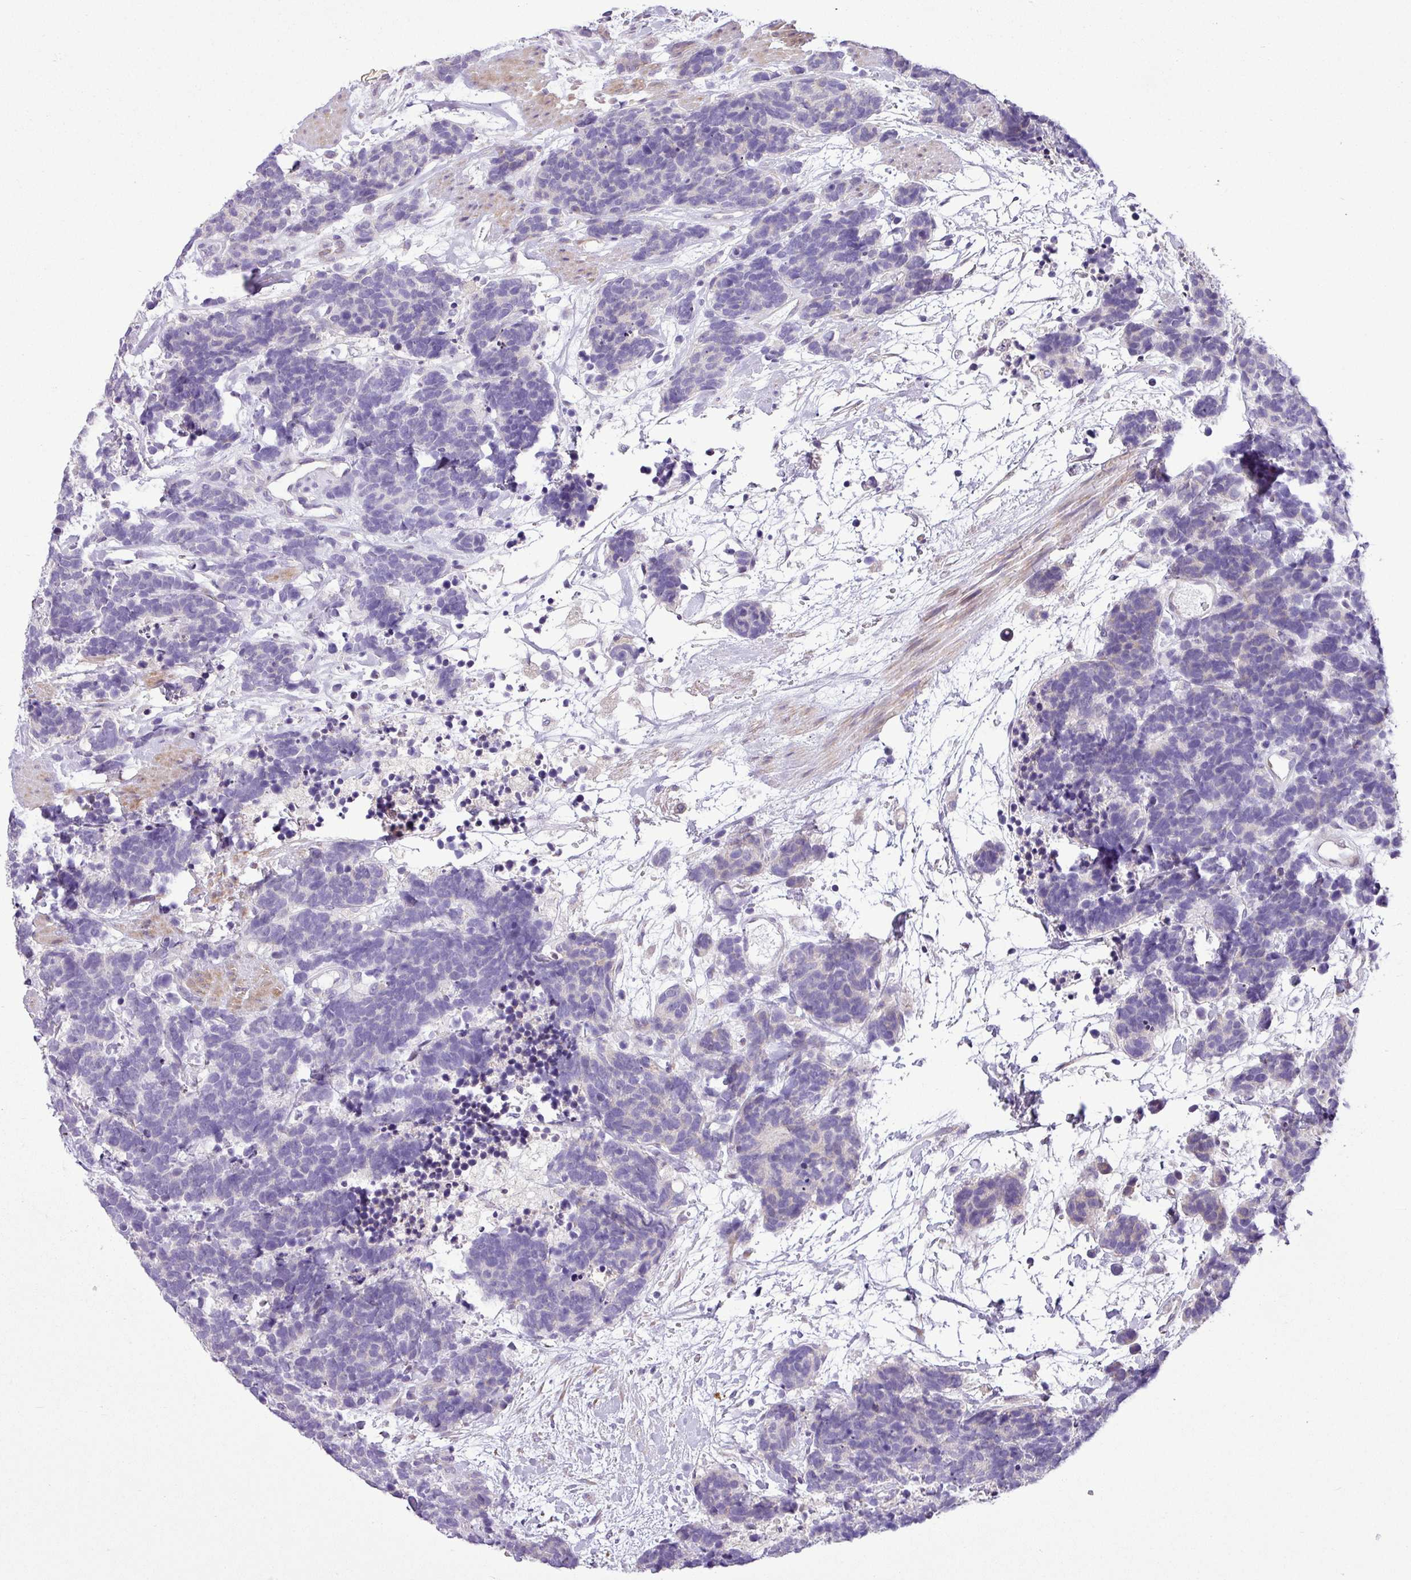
{"staining": {"intensity": "negative", "quantity": "none", "location": "none"}, "tissue": "carcinoid", "cell_type": "Tumor cells", "image_type": "cancer", "snomed": [{"axis": "morphology", "description": "Carcinoma, NOS"}, {"axis": "morphology", "description": "Carcinoid, malignant, NOS"}, {"axis": "topography", "description": "Prostate"}], "caption": "Protein analysis of carcinoma reveals no significant positivity in tumor cells.", "gene": "MOCS3", "patient": {"sex": "male", "age": 57}}